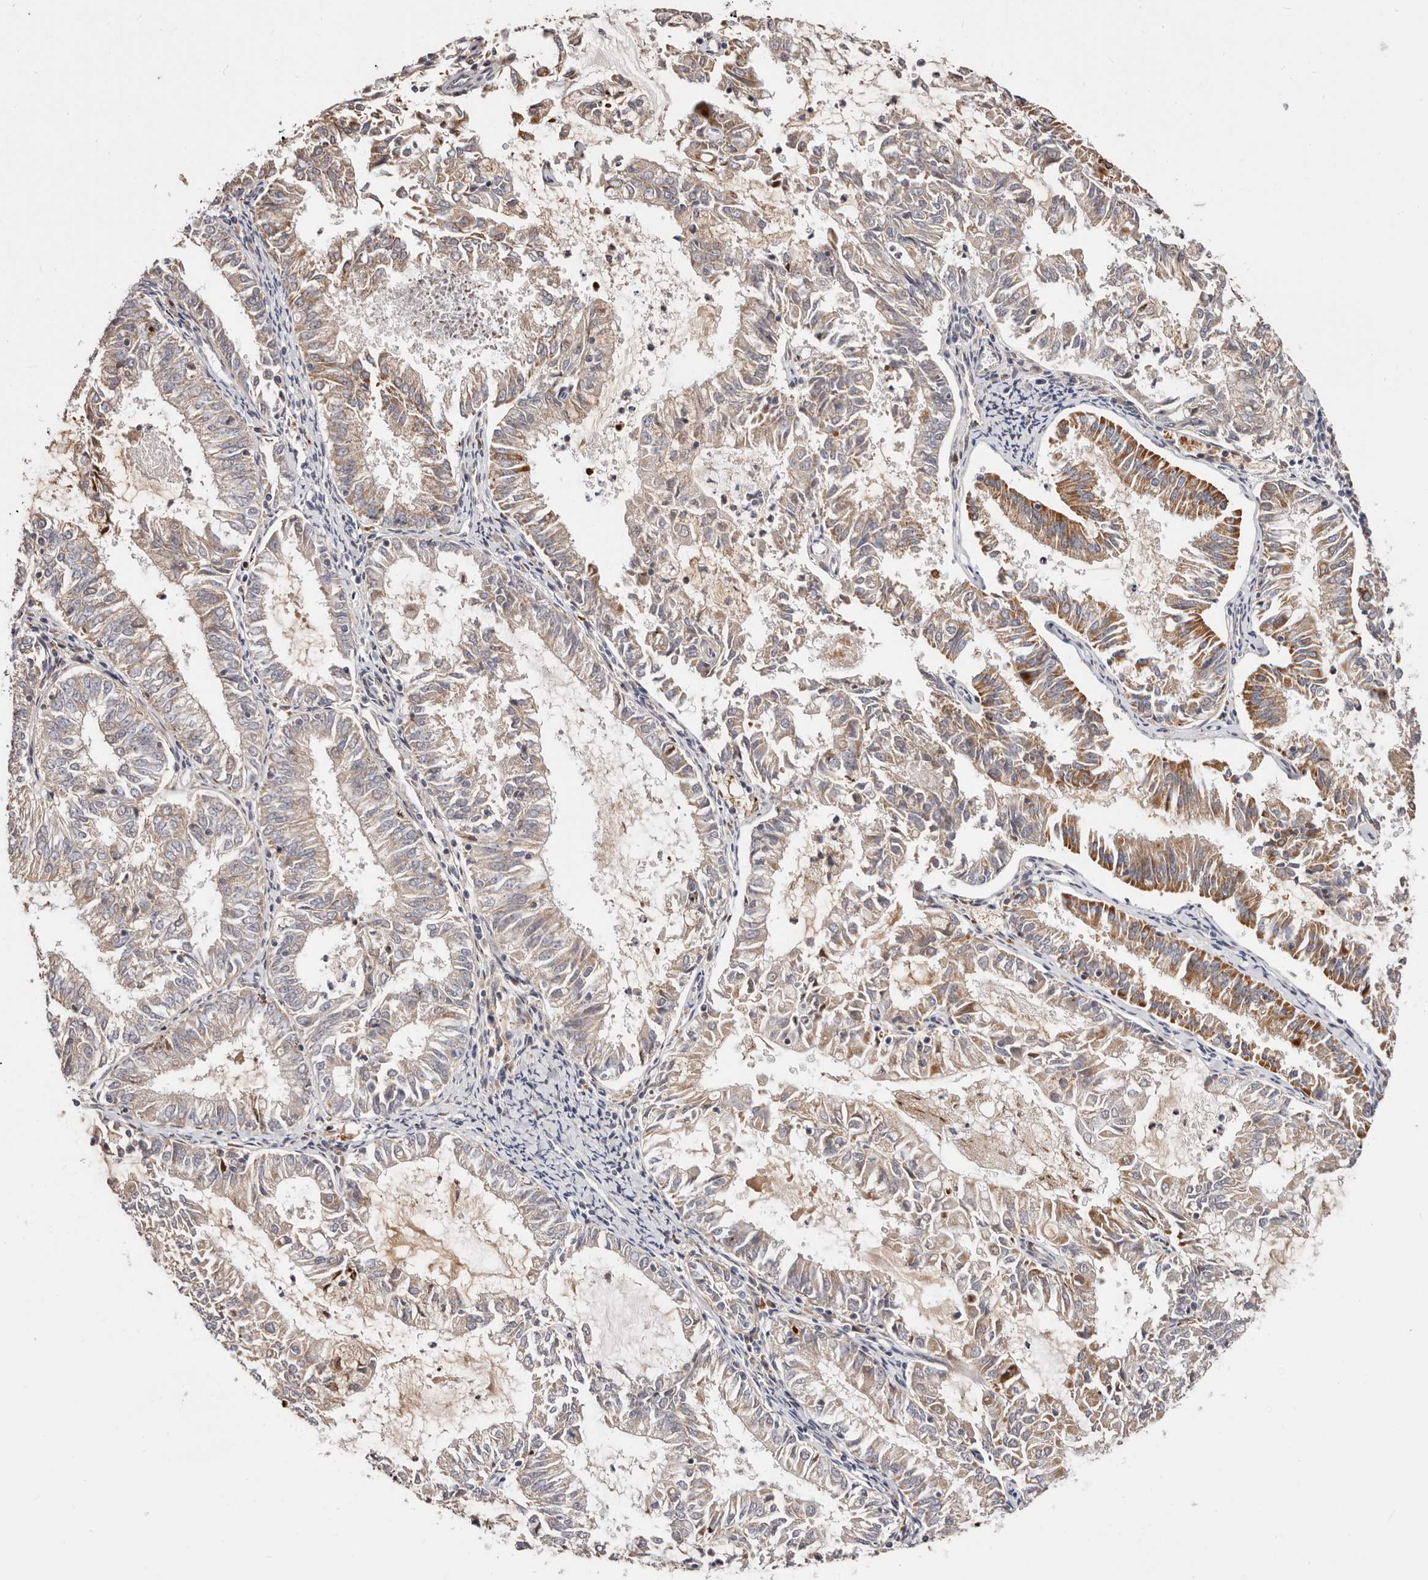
{"staining": {"intensity": "moderate", "quantity": "<25%", "location": "cytoplasmic/membranous"}, "tissue": "endometrial cancer", "cell_type": "Tumor cells", "image_type": "cancer", "snomed": [{"axis": "morphology", "description": "Adenocarcinoma, NOS"}, {"axis": "topography", "description": "Endometrium"}], "caption": "Adenocarcinoma (endometrial) tissue shows moderate cytoplasmic/membranous expression in about <25% of tumor cells", "gene": "USP33", "patient": {"sex": "female", "age": 57}}